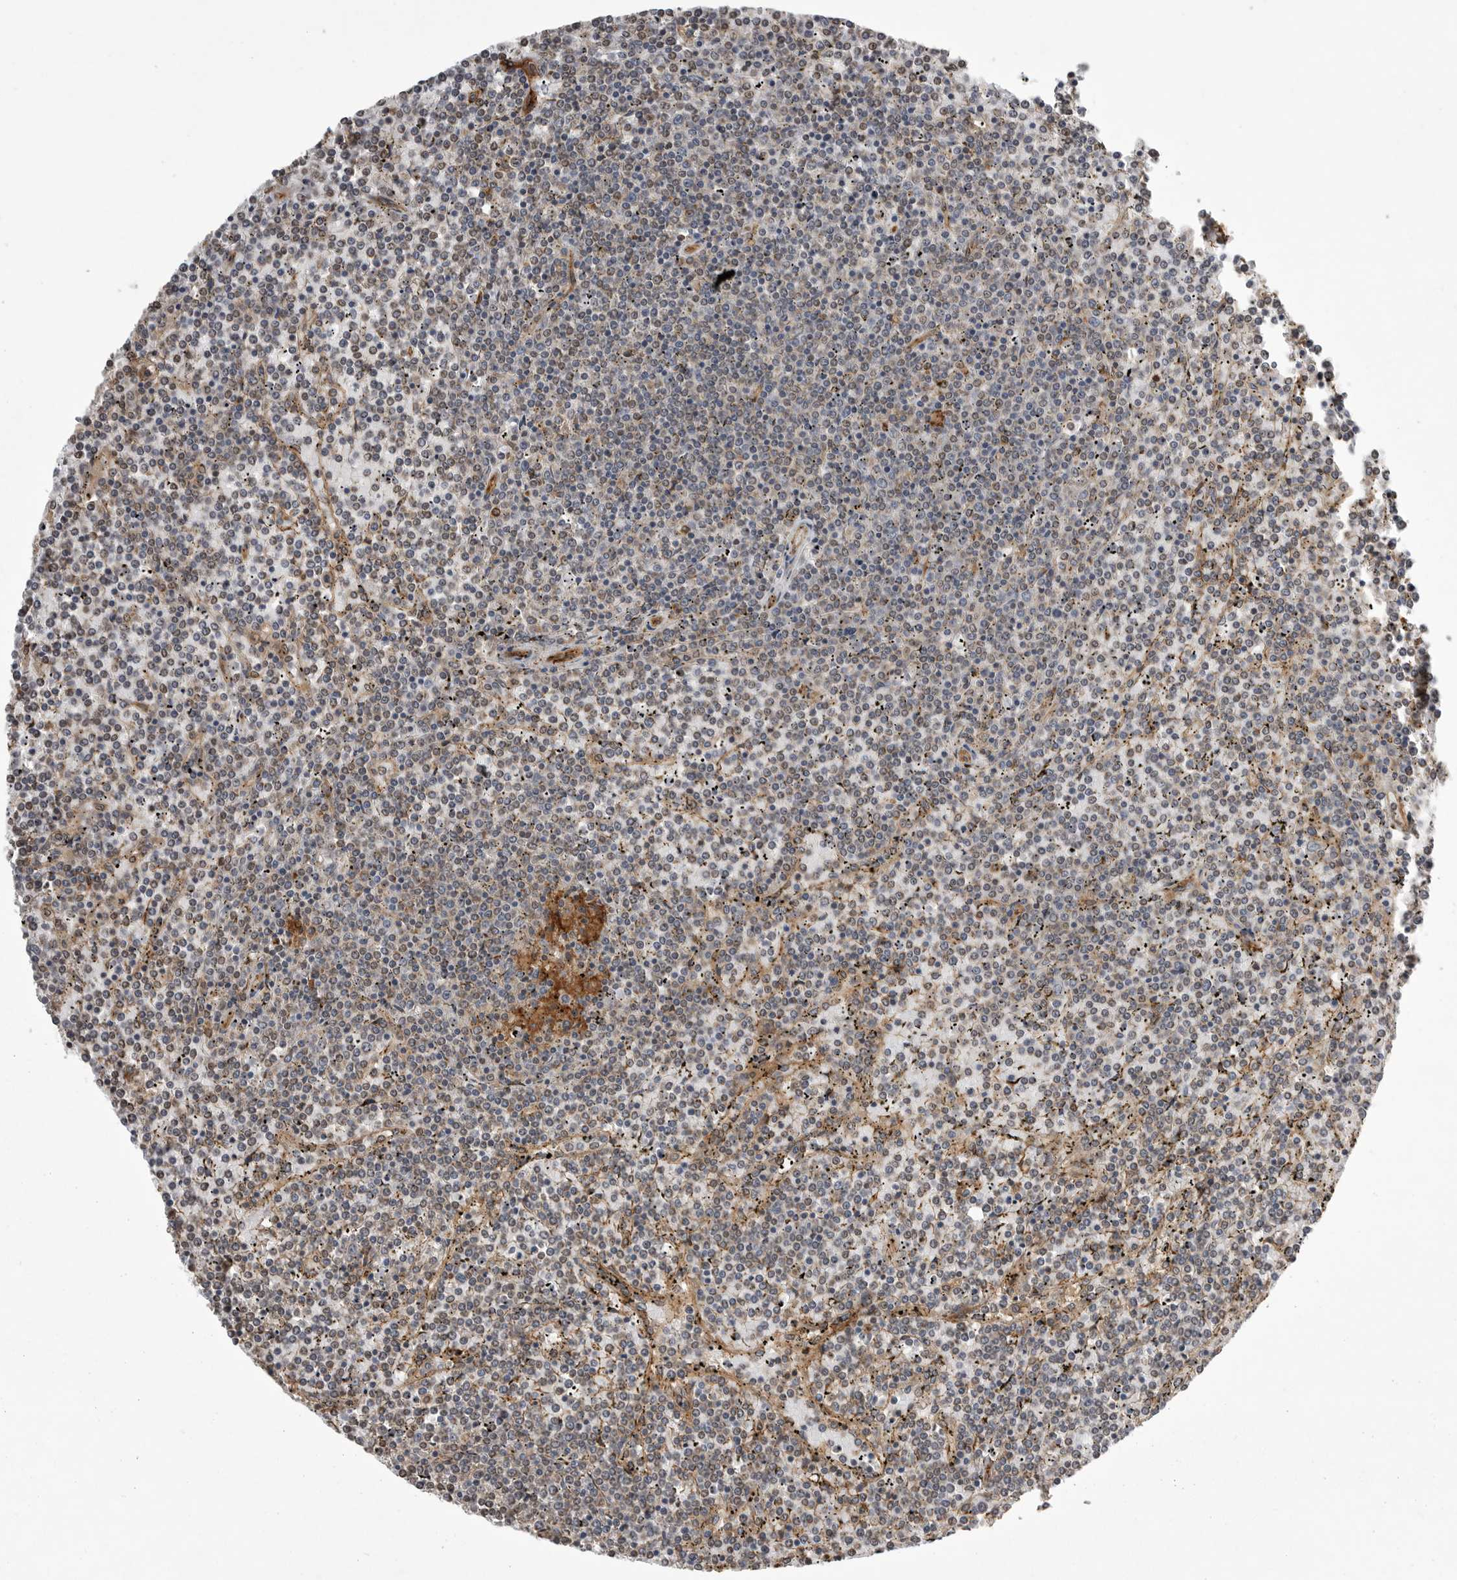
{"staining": {"intensity": "weak", "quantity": "<25%", "location": "cytoplasmic/membranous"}, "tissue": "lymphoma", "cell_type": "Tumor cells", "image_type": "cancer", "snomed": [{"axis": "morphology", "description": "Malignant lymphoma, non-Hodgkin's type, Low grade"}, {"axis": "topography", "description": "Spleen"}], "caption": "Malignant lymphoma, non-Hodgkin's type (low-grade) was stained to show a protein in brown. There is no significant staining in tumor cells.", "gene": "NECTIN1", "patient": {"sex": "female", "age": 19}}